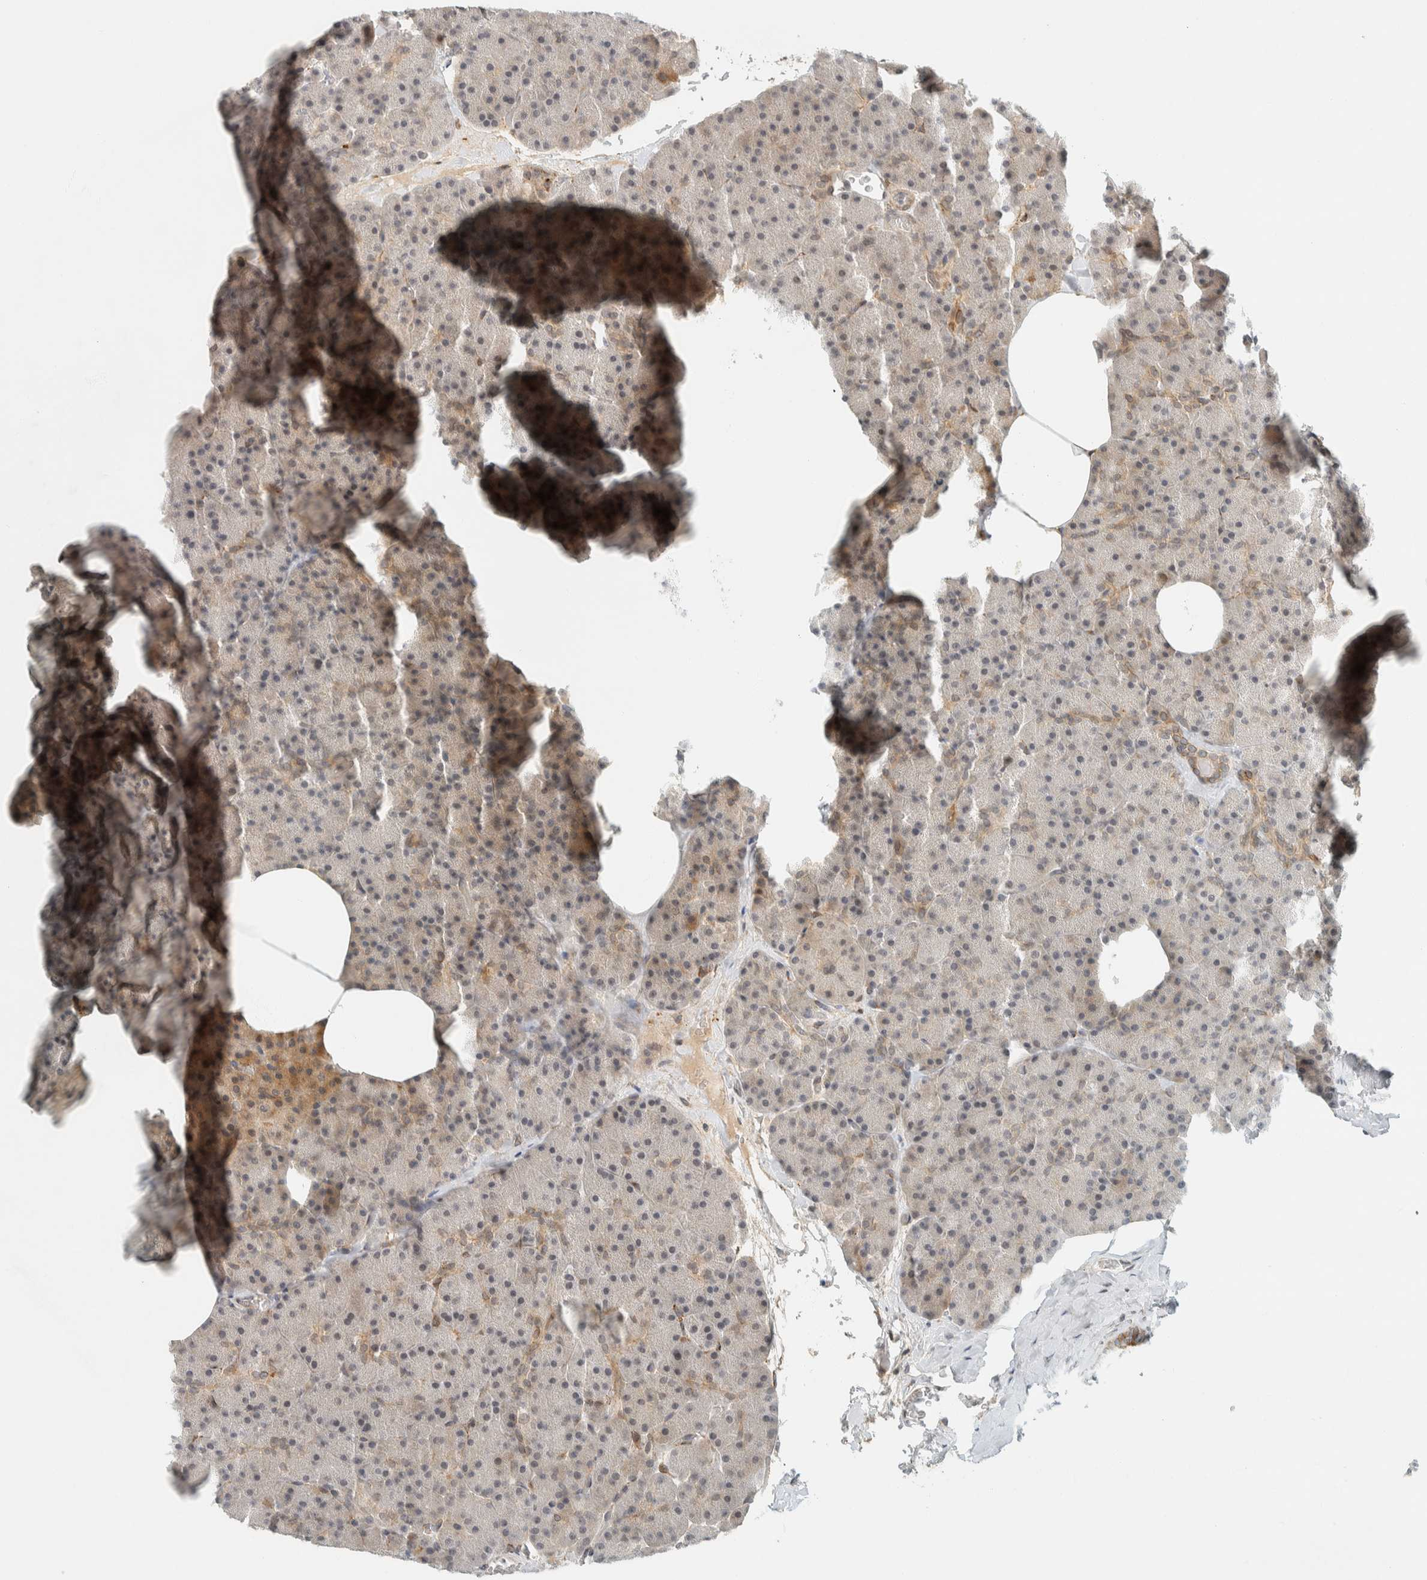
{"staining": {"intensity": "moderate", "quantity": "<25%", "location": "cytoplasmic/membranous"}, "tissue": "pancreas", "cell_type": "Exocrine glandular cells", "image_type": "normal", "snomed": [{"axis": "morphology", "description": "Normal tissue, NOS"}, {"axis": "morphology", "description": "Carcinoid, malignant, NOS"}, {"axis": "topography", "description": "Pancreas"}], "caption": "A photomicrograph showing moderate cytoplasmic/membranous positivity in about <25% of exocrine glandular cells in unremarkable pancreas, as visualized by brown immunohistochemical staining.", "gene": "ITPRID1", "patient": {"sex": "female", "age": 35}}